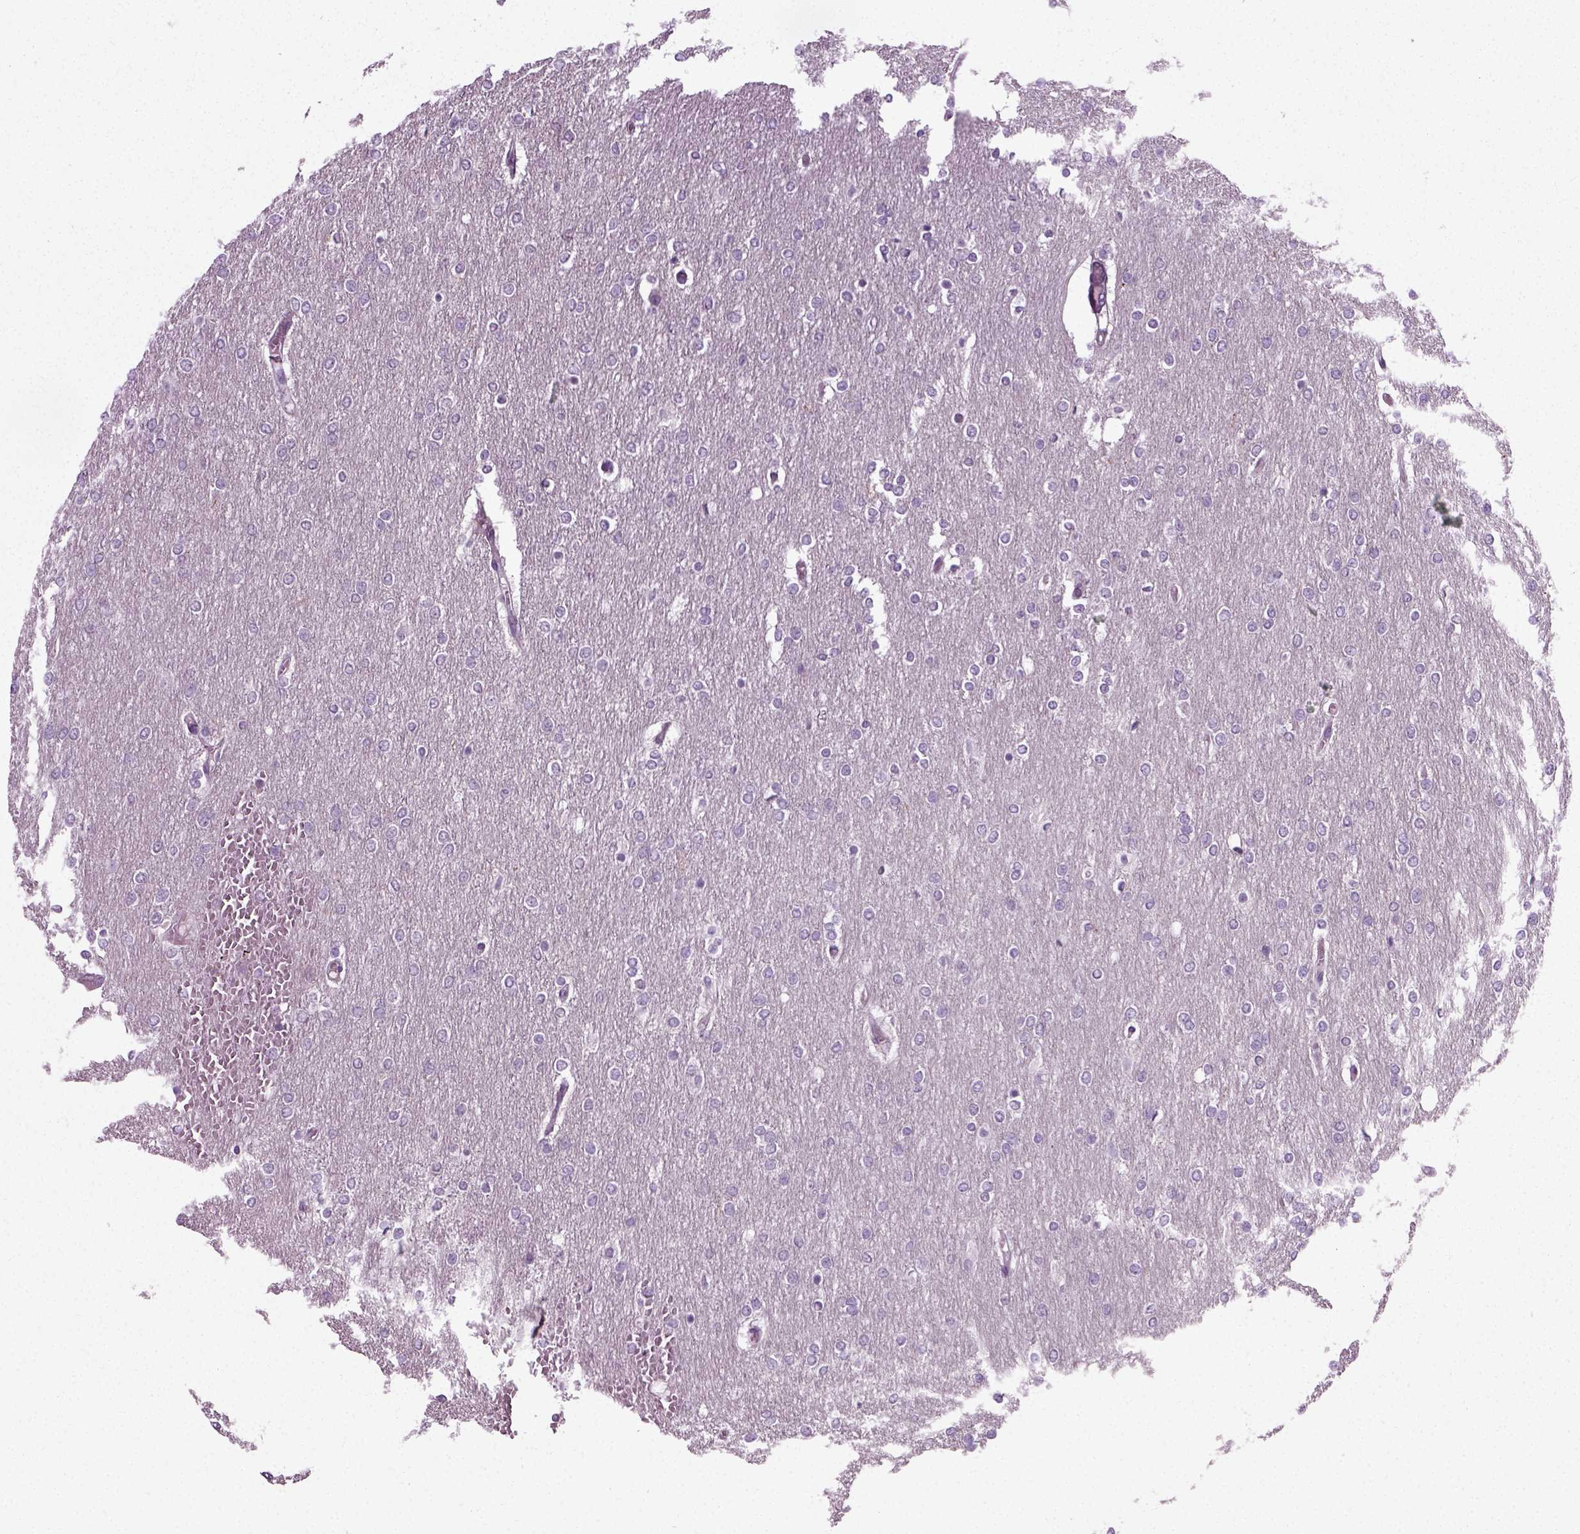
{"staining": {"intensity": "negative", "quantity": "none", "location": "none"}, "tissue": "glioma", "cell_type": "Tumor cells", "image_type": "cancer", "snomed": [{"axis": "morphology", "description": "Glioma, malignant, High grade"}, {"axis": "topography", "description": "Brain"}], "caption": "Tumor cells show no significant positivity in malignant glioma (high-grade).", "gene": "SCG5", "patient": {"sex": "female", "age": 61}}